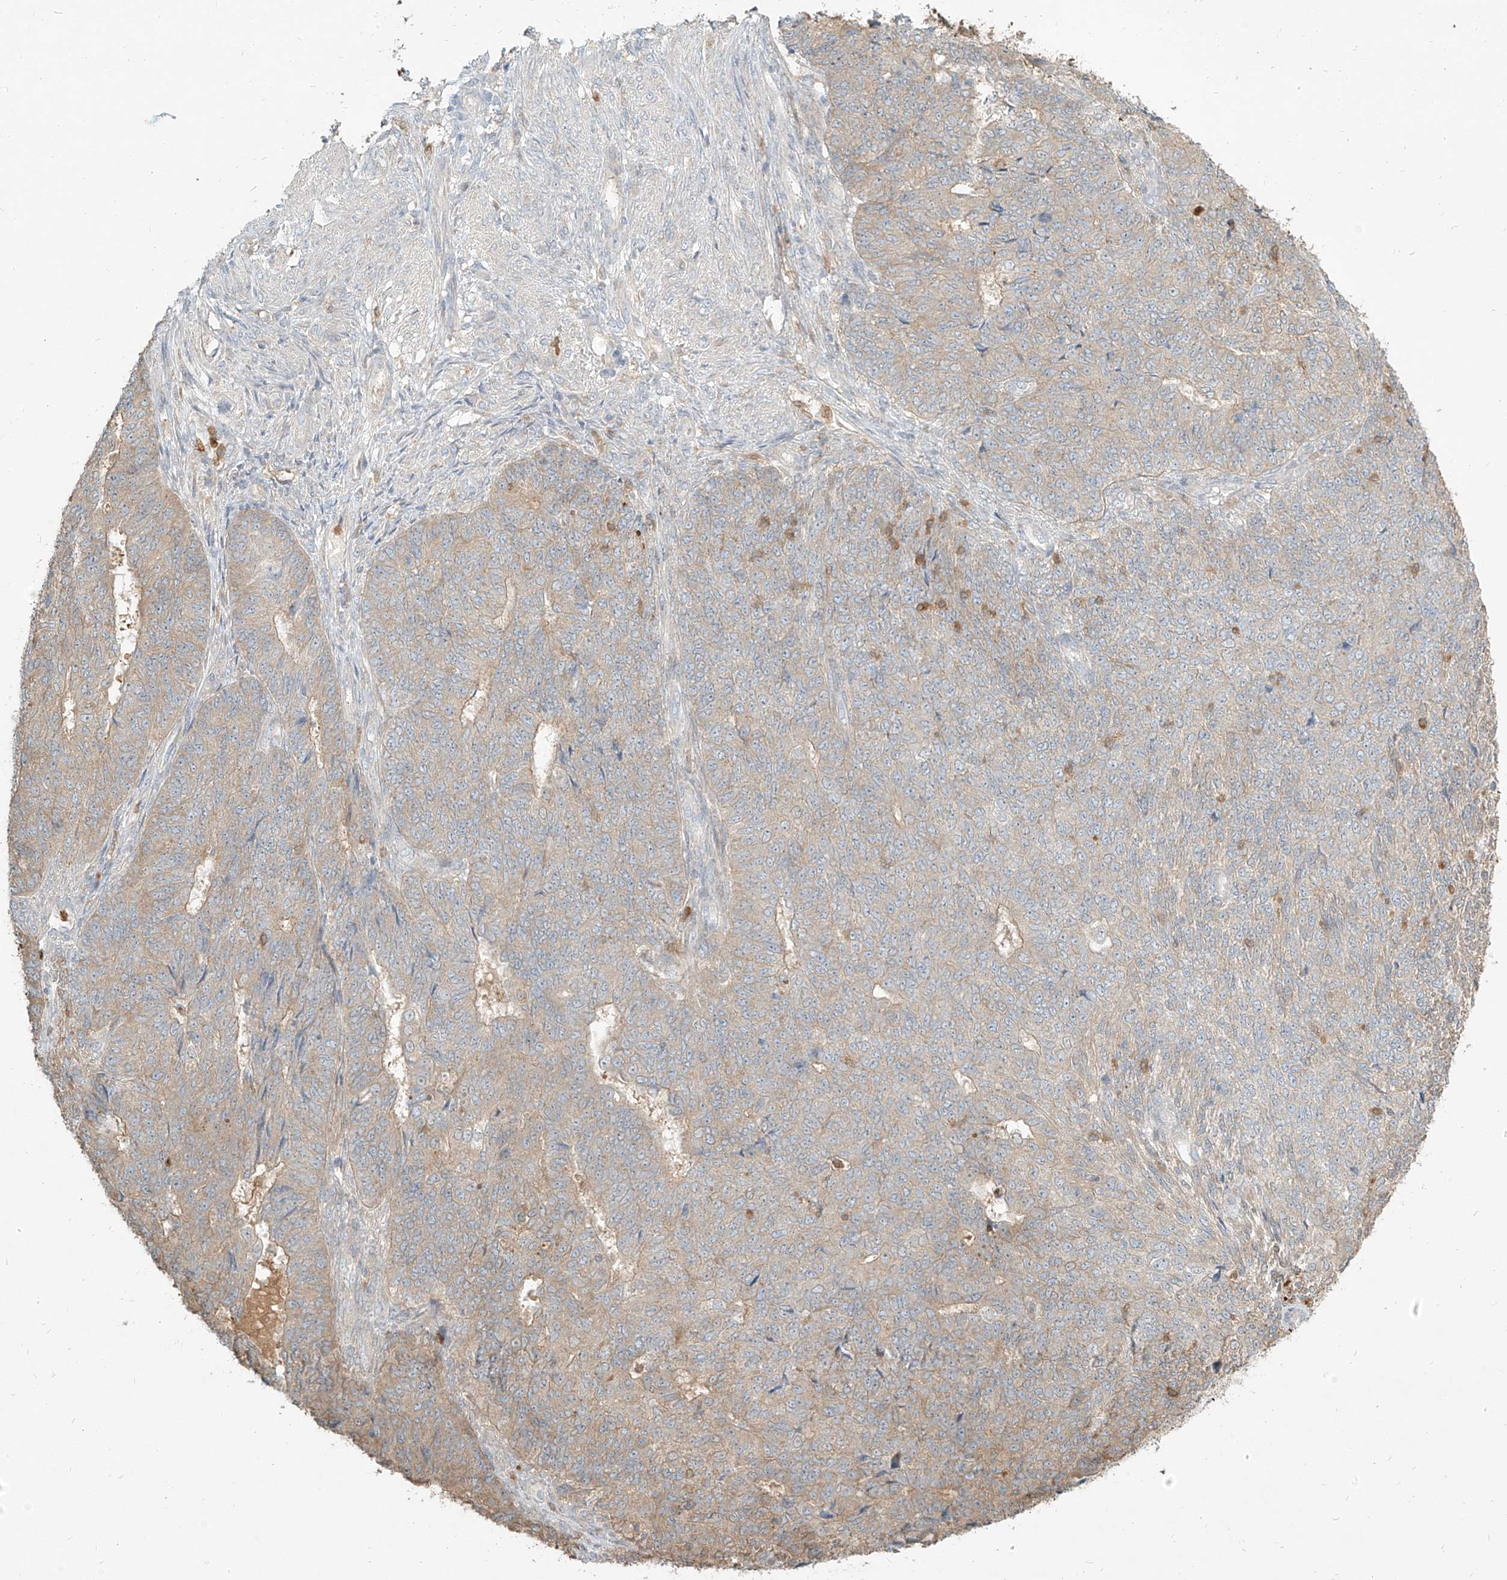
{"staining": {"intensity": "weak", "quantity": "25%-75%", "location": "cytoplasmic/membranous"}, "tissue": "endometrial cancer", "cell_type": "Tumor cells", "image_type": "cancer", "snomed": [{"axis": "morphology", "description": "Adenocarcinoma, NOS"}, {"axis": "topography", "description": "Endometrium"}], "caption": "Brown immunohistochemical staining in human endometrial cancer (adenocarcinoma) exhibits weak cytoplasmic/membranous expression in about 25%-75% of tumor cells.", "gene": "PGD", "patient": {"sex": "female", "age": 32}}